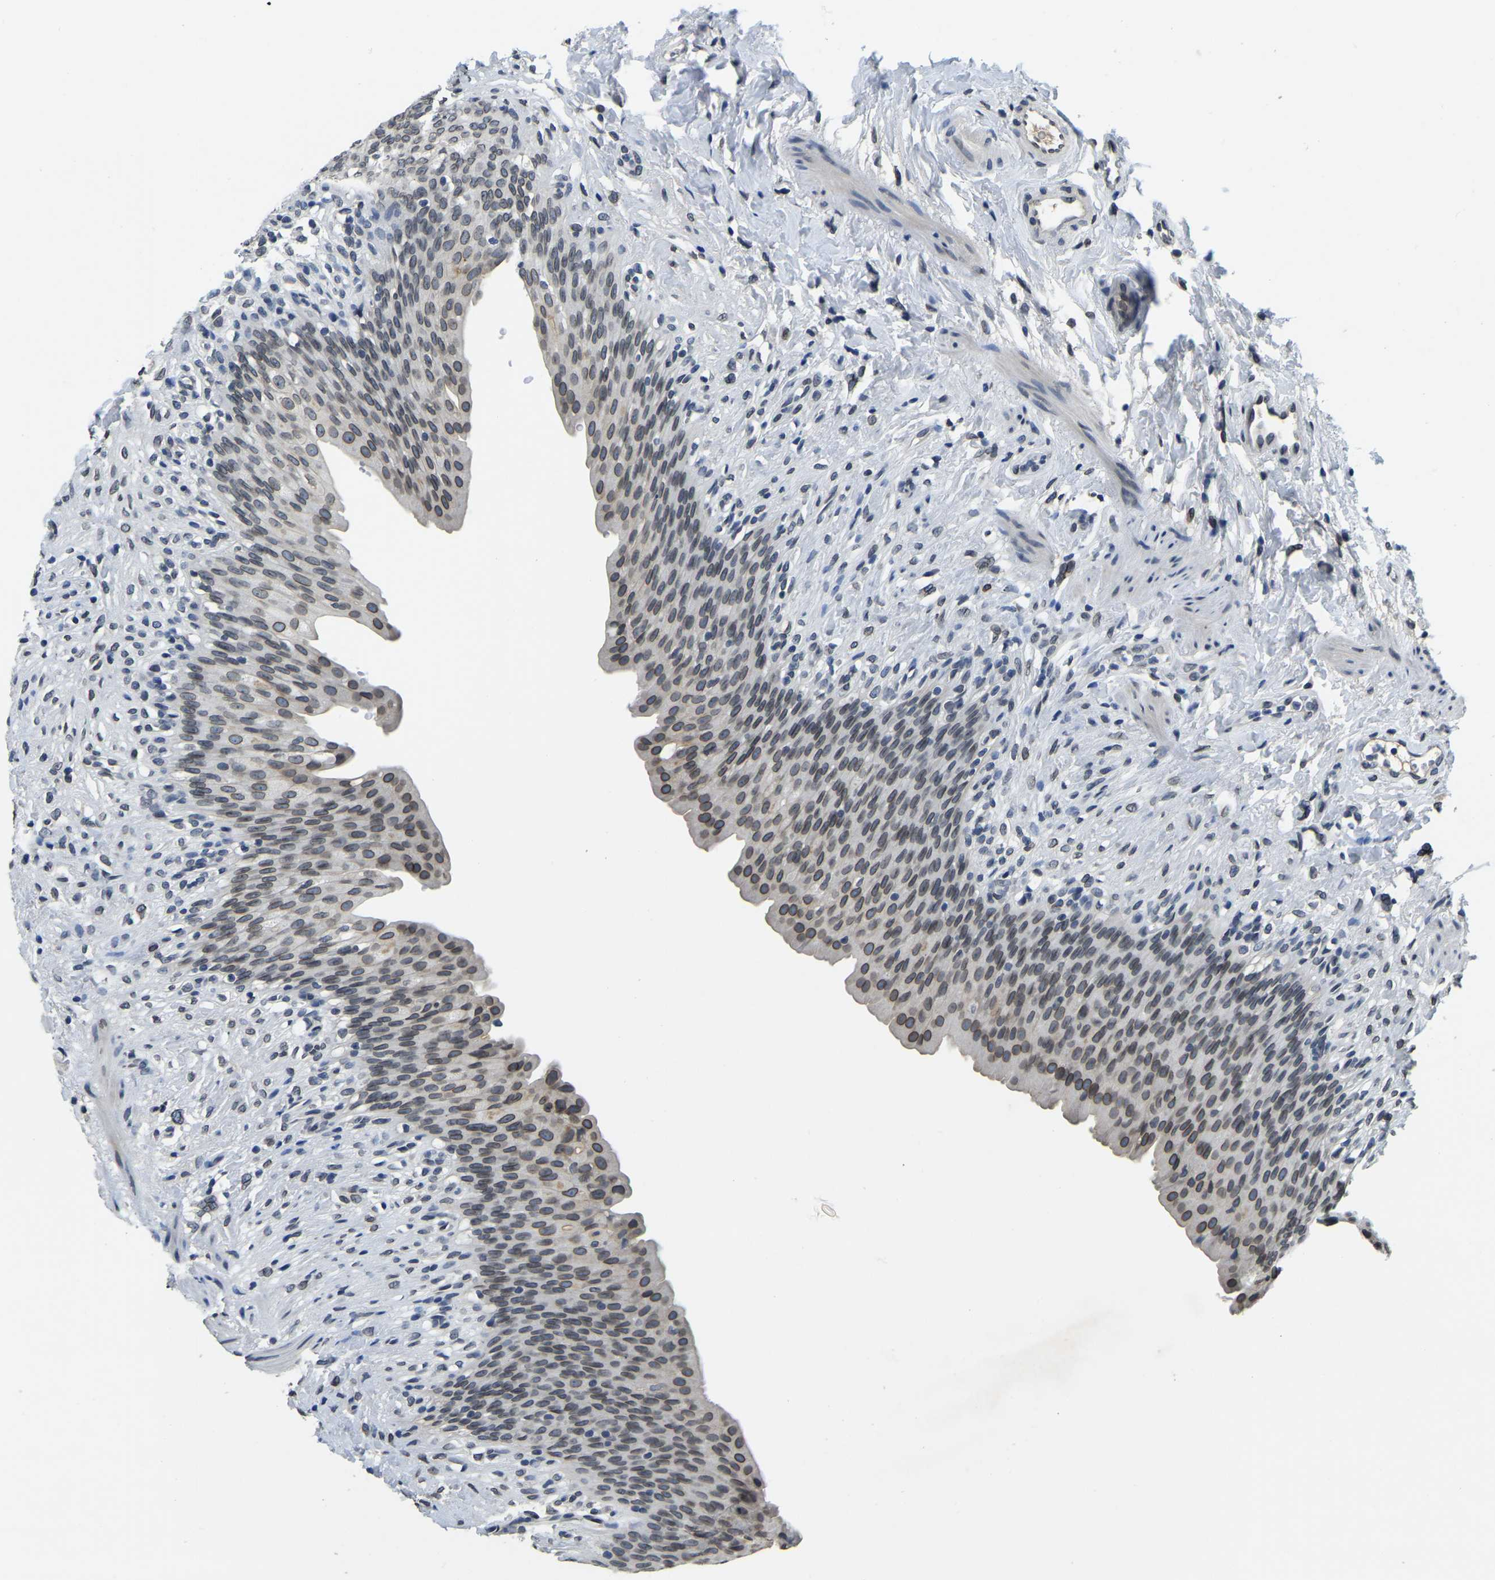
{"staining": {"intensity": "moderate", "quantity": ">75%", "location": "cytoplasmic/membranous,nuclear"}, "tissue": "urinary bladder", "cell_type": "Urothelial cells", "image_type": "normal", "snomed": [{"axis": "morphology", "description": "Normal tissue, NOS"}, {"axis": "topography", "description": "Urinary bladder"}], "caption": "High-magnification brightfield microscopy of normal urinary bladder stained with DAB (brown) and counterstained with hematoxylin (blue). urothelial cells exhibit moderate cytoplasmic/membranous,nuclear staining is identified in approximately>75% of cells. (Brightfield microscopy of DAB IHC at high magnification).", "gene": "RANBP2", "patient": {"sex": "female", "age": 79}}